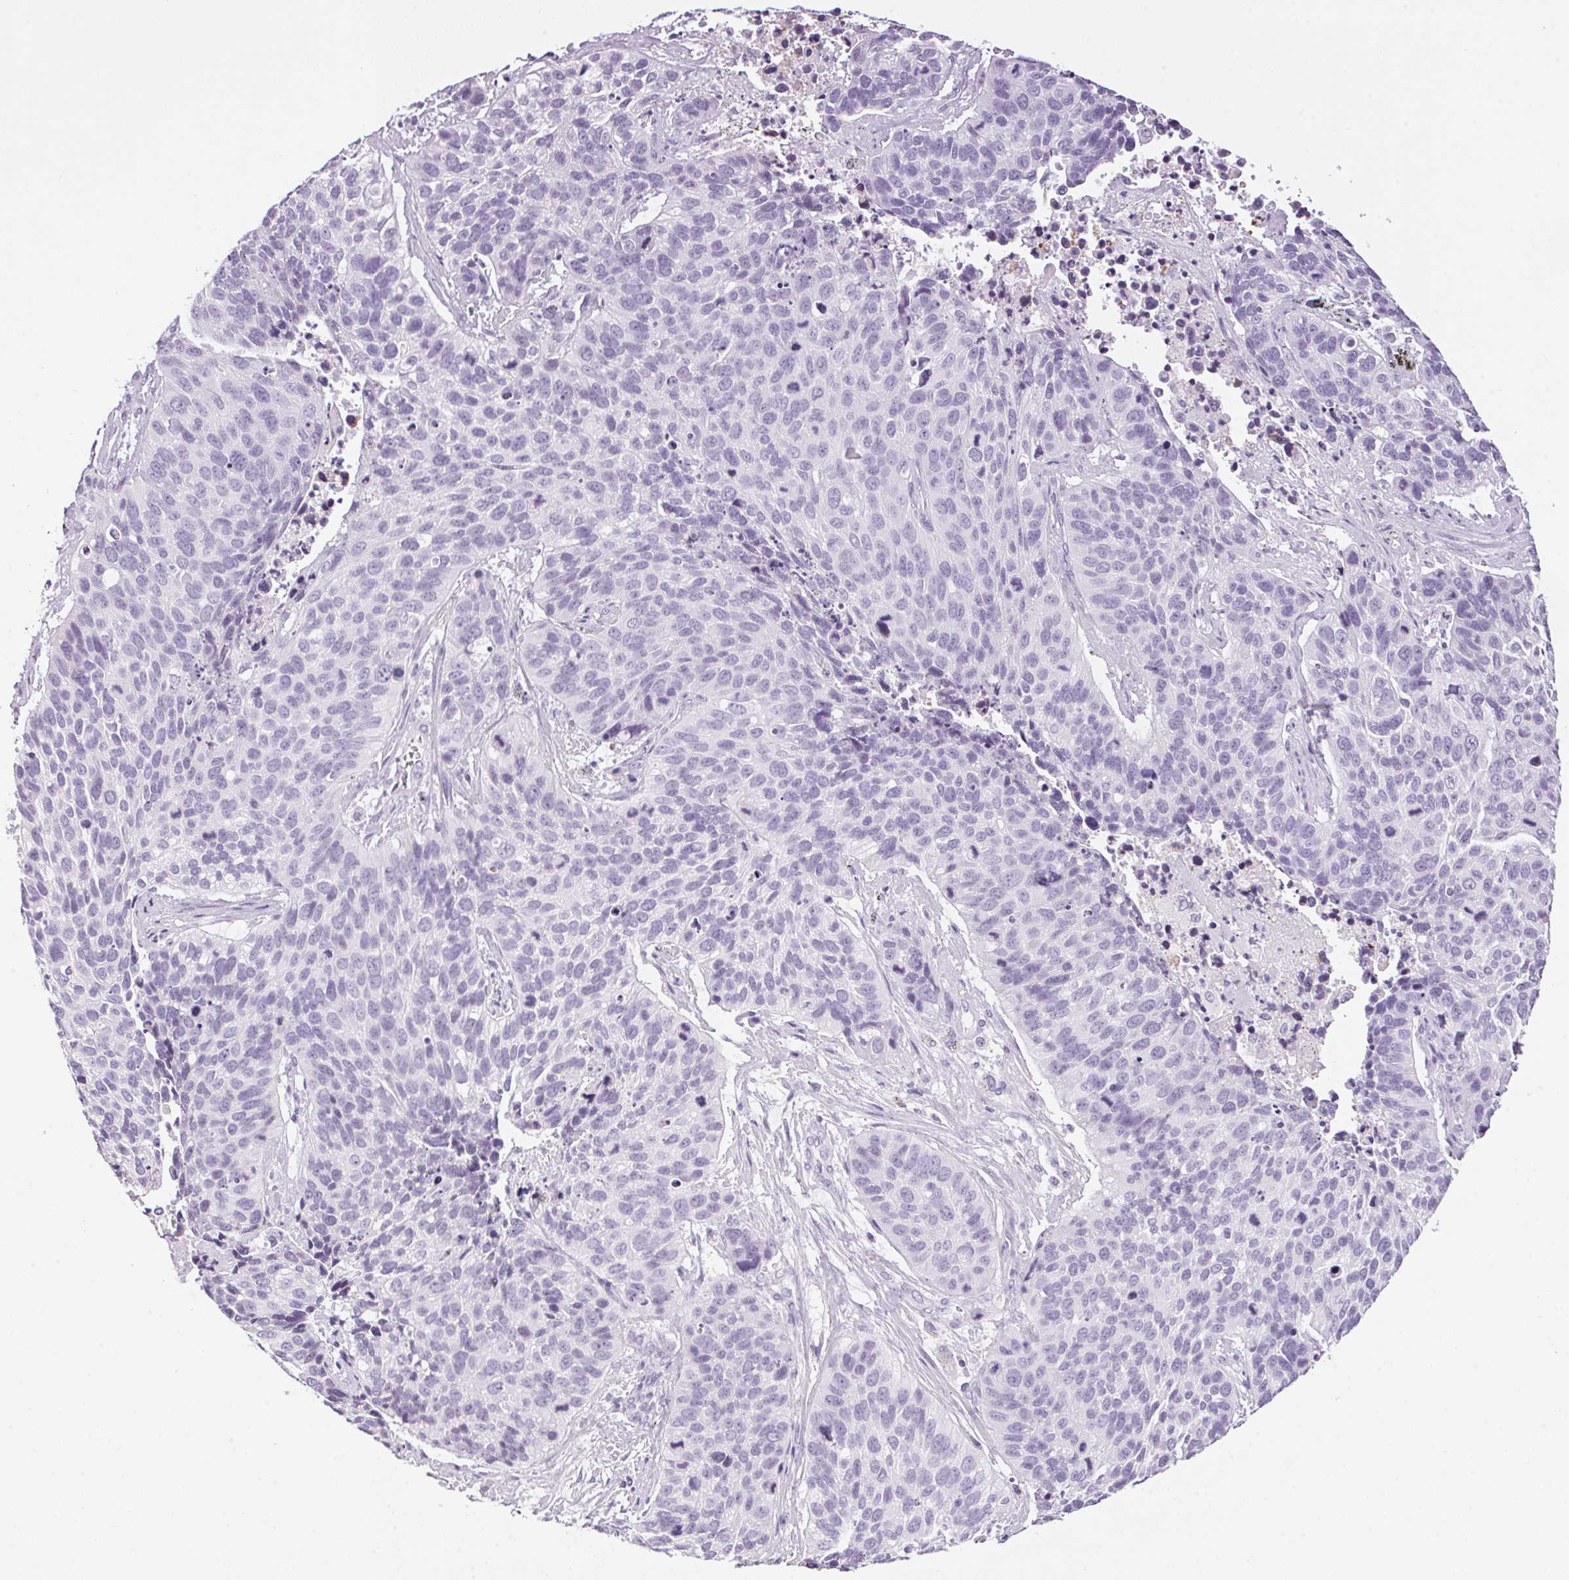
{"staining": {"intensity": "negative", "quantity": "none", "location": "none"}, "tissue": "lung cancer", "cell_type": "Tumor cells", "image_type": "cancer", "snomed": [{"axis": "morphology", "description": "Squamous cell carcinoma, NOS"}, {"axis": "topography", "description": "Lung"}], "caption": "Histopathology image shows no protein expression in tumor cells of lung cancer tissue.", "gene": "TMEM88B", "patient": {"sex": "male", "age": 62}}